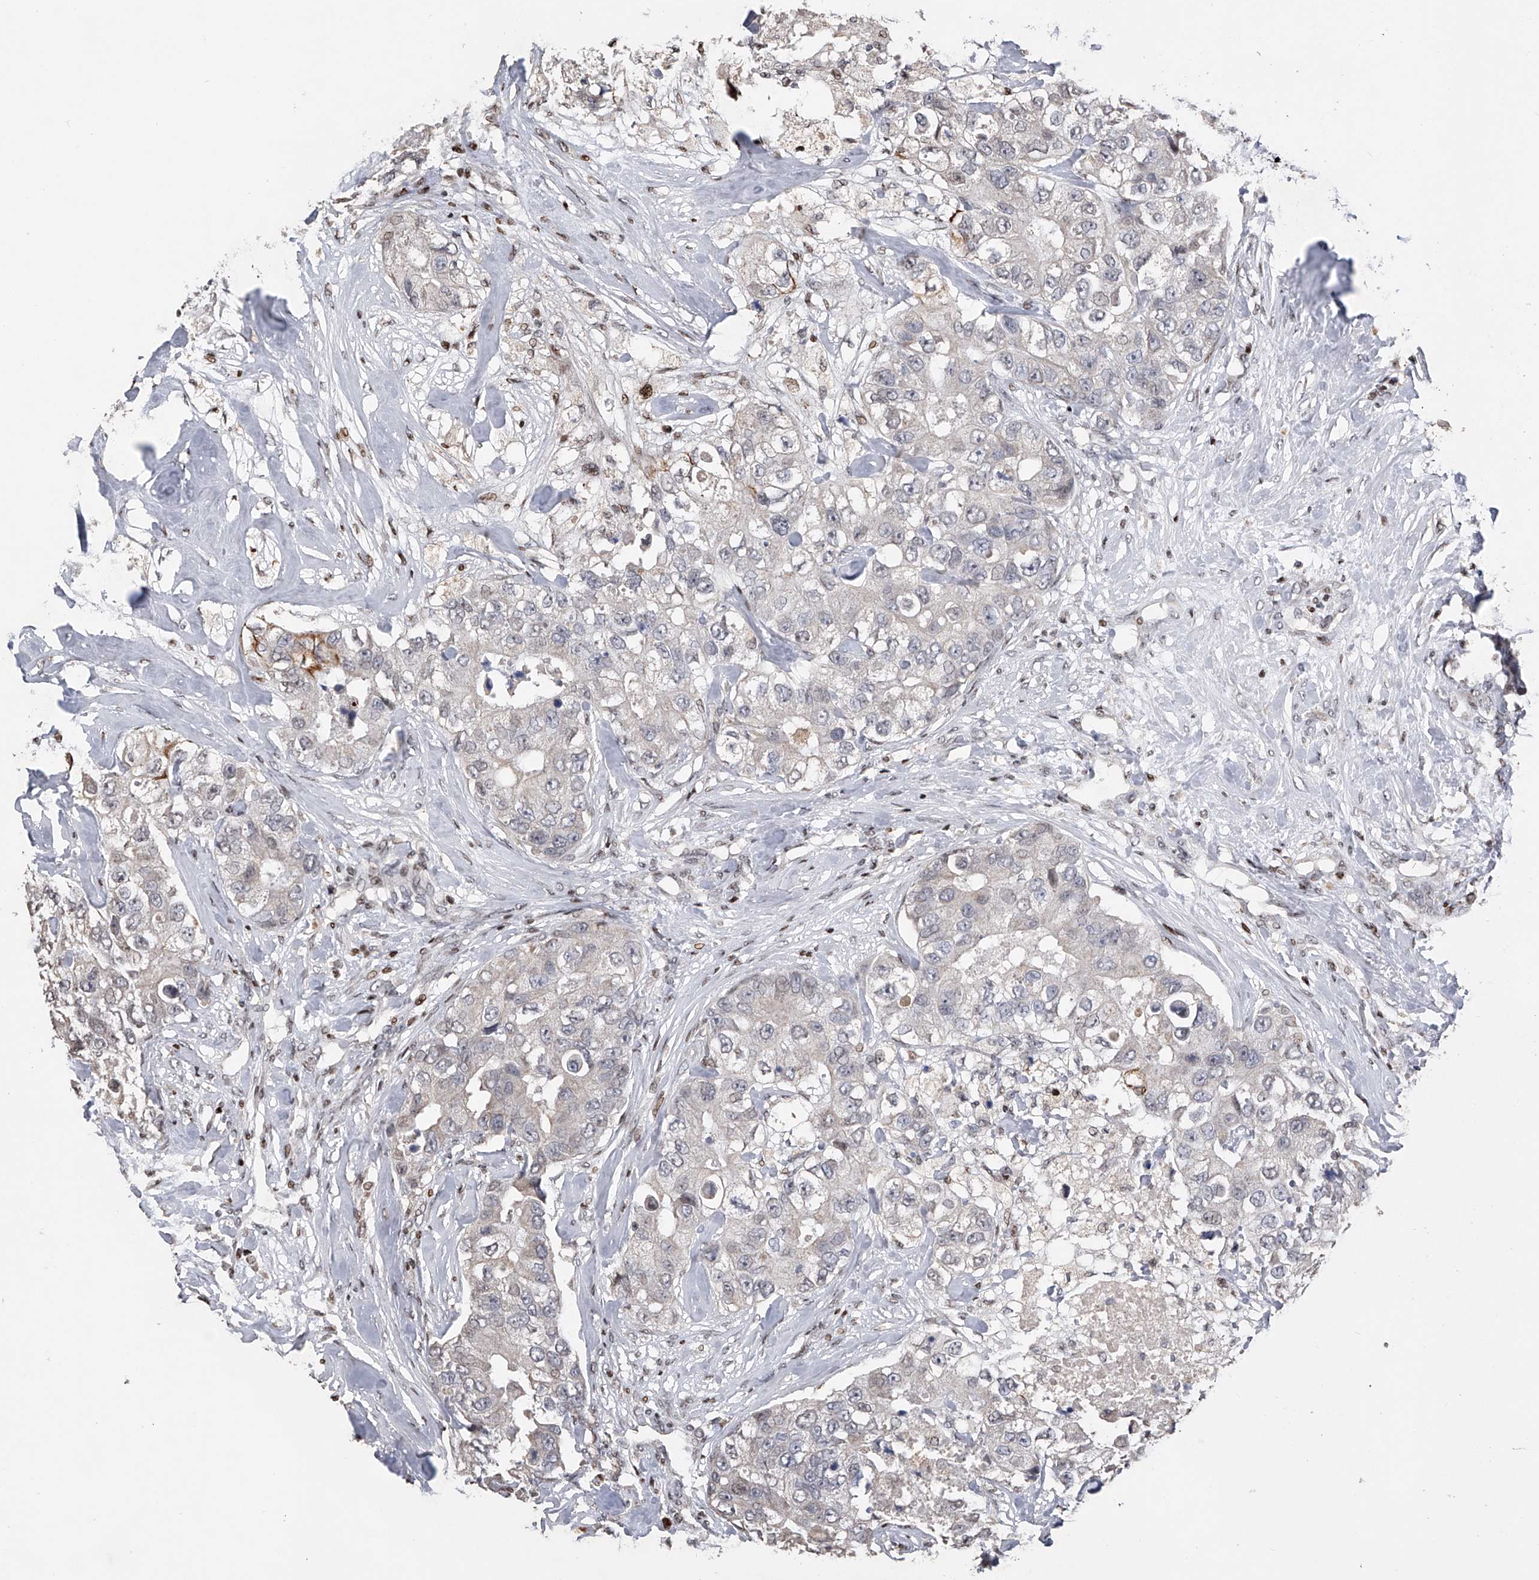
{"staining": {"intensity": "negative", "quantity": "none", "location": "none"}, "tissue": "breast cancer", "cell_type": "Tumor cells", "image_type": "cancer", "snomed": [{"axis": "morphology", "description": "Duct carcinoma"}, {"axis": "topography", "description": "Breast"}], "caption": "Intraductal carcinoma (breast) was stained to show a protein in brown. There is no significant positivity in tumor cells.", "gene": "RWDD2A", "patient": {"sex": "female", "age": 62}}